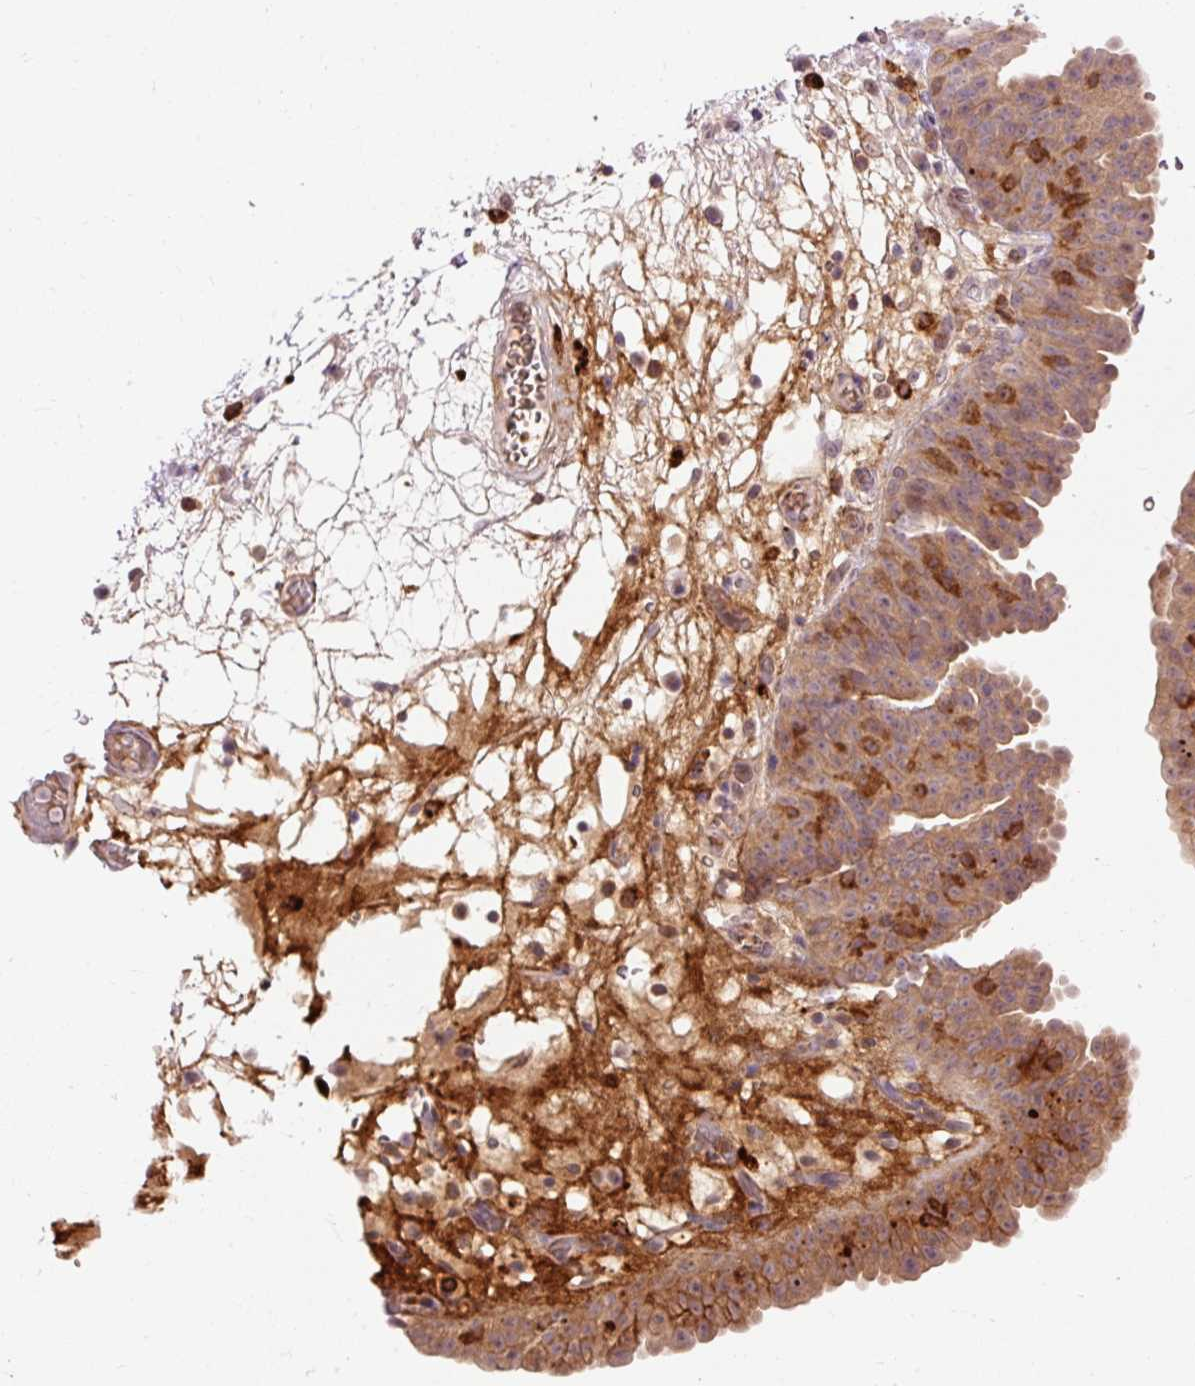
{"staining": {"intensity": "moderate", "quantity": "25%-75%", "location": "cytoplasmic/membranous"}, "tissue": "urinary bladder", "cell_type": "Urothelial cells", "image_type": "normal", "snomed": [{"axis": "morphology", "description": "Normal tissue, NOS"}, {"axis": "topography", "description": "Urinary bladder"}], "caption": "Moderate cytoplasmic/membranous staining is present in about 25%-75% of urothelial cells in normal urinary bladder. (brown staining indicates protein expression, while blue staining denotes nuclei).", "gene": "CEBPZ", "patient": {"sex": "male", "age": 71}}